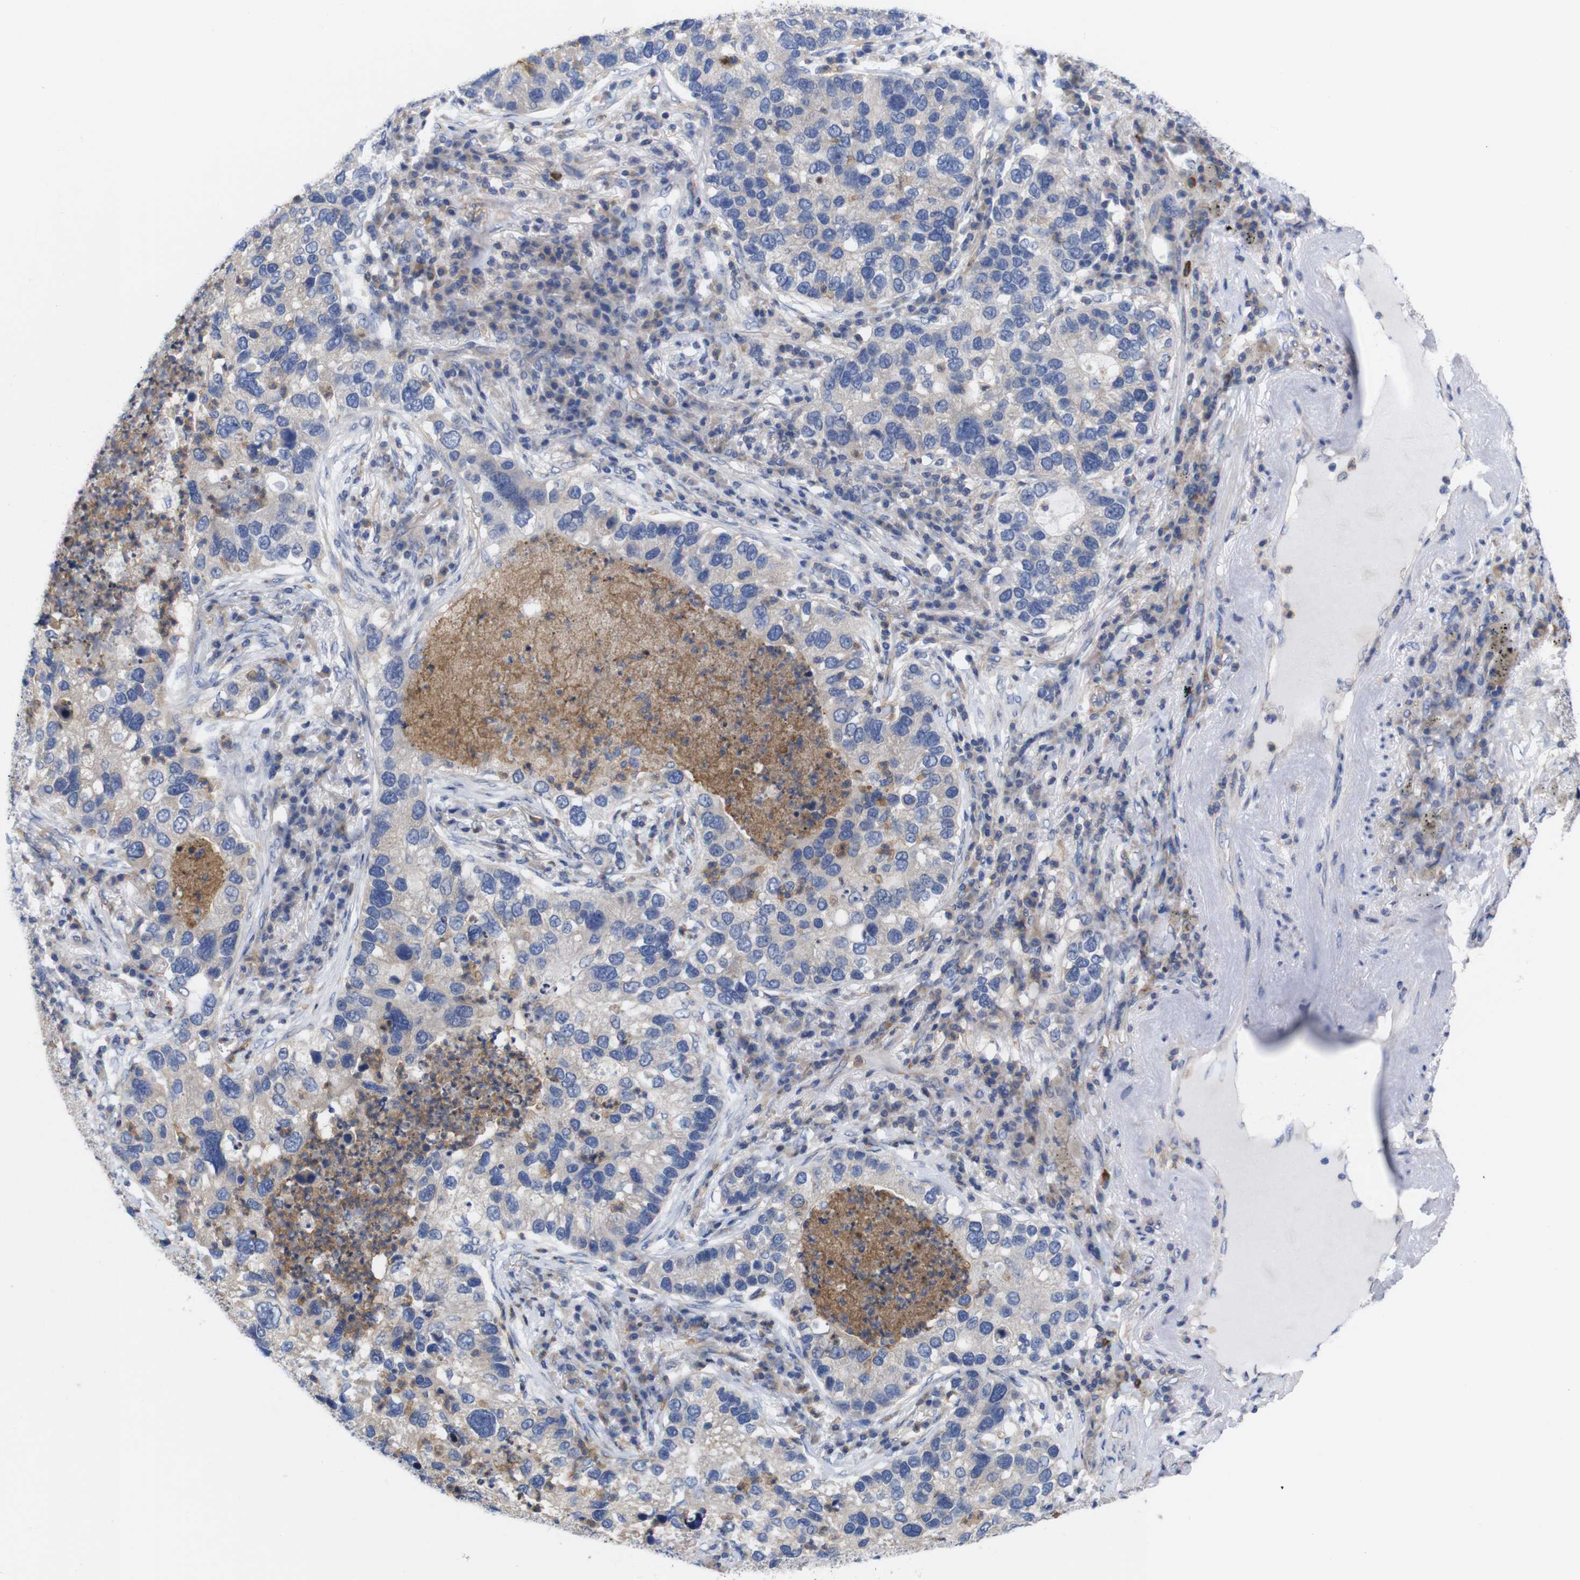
{"staining": {"intensity": "negative", "quantity": "none", "location": "none"}, "tissue": "lung cancer", "cell_type": "Tumor cells", "image_type": "cancer", "snomed": [{"axis": "morphology", "description": "Normal tissue, NOS"}, {"axis": "morphology", "description": "Adenocarcinoma, NOS"}, {"axis": "topography", "description": "Bronchus"}, {"axis": "topography", "description": "Lung"}], "caption": "This is a micrograph of immunohistochemistry (IHC) staining of lung adenocarcinoma, which shows no expression in tumor cells.", "gene": "USH1C", "patient": {"sex": "male", "age": 54}}